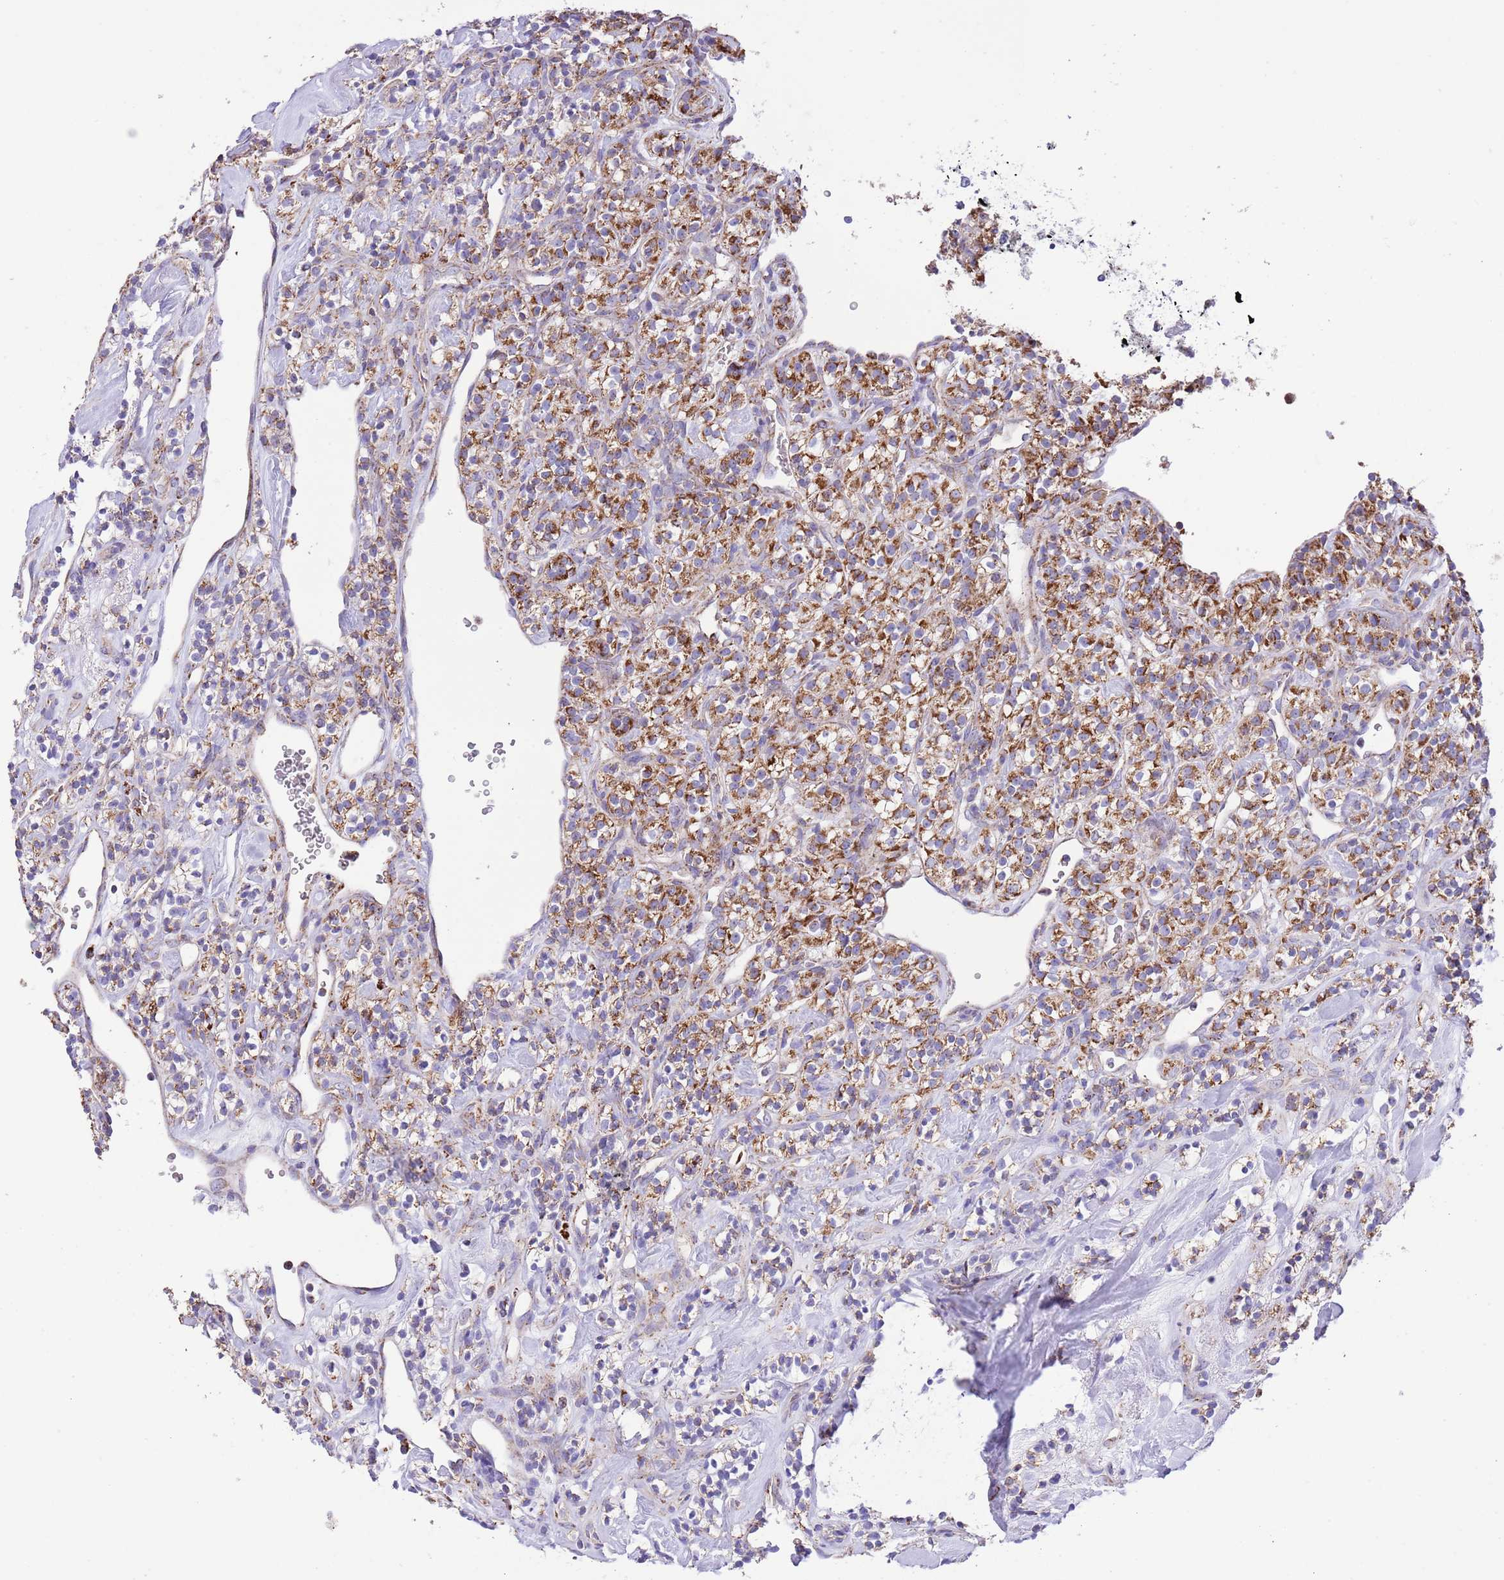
{"staining": {"intensity": "strong", "quantity": ">75%", "location": "cytoplasmic/membranous"}, "tissue": "renal cancer", "cell_type": "Tumor cells", "image_type": "cancer", "snomed": [{"axis": "morphology", "description": "Adenocarcinoma, NOS"}, {"axis": "topography", "description": "Kidney"}], "caption": "DAB (3,3'-diaminobenzidine) immunohistochemical staining of human renal adenocarcinoma displays strong cytoplasmic/membranous protein staining in about >75% of tumor cells.", "gene": "SS18L2", "patient": {"sex": "male", "age": 77}}